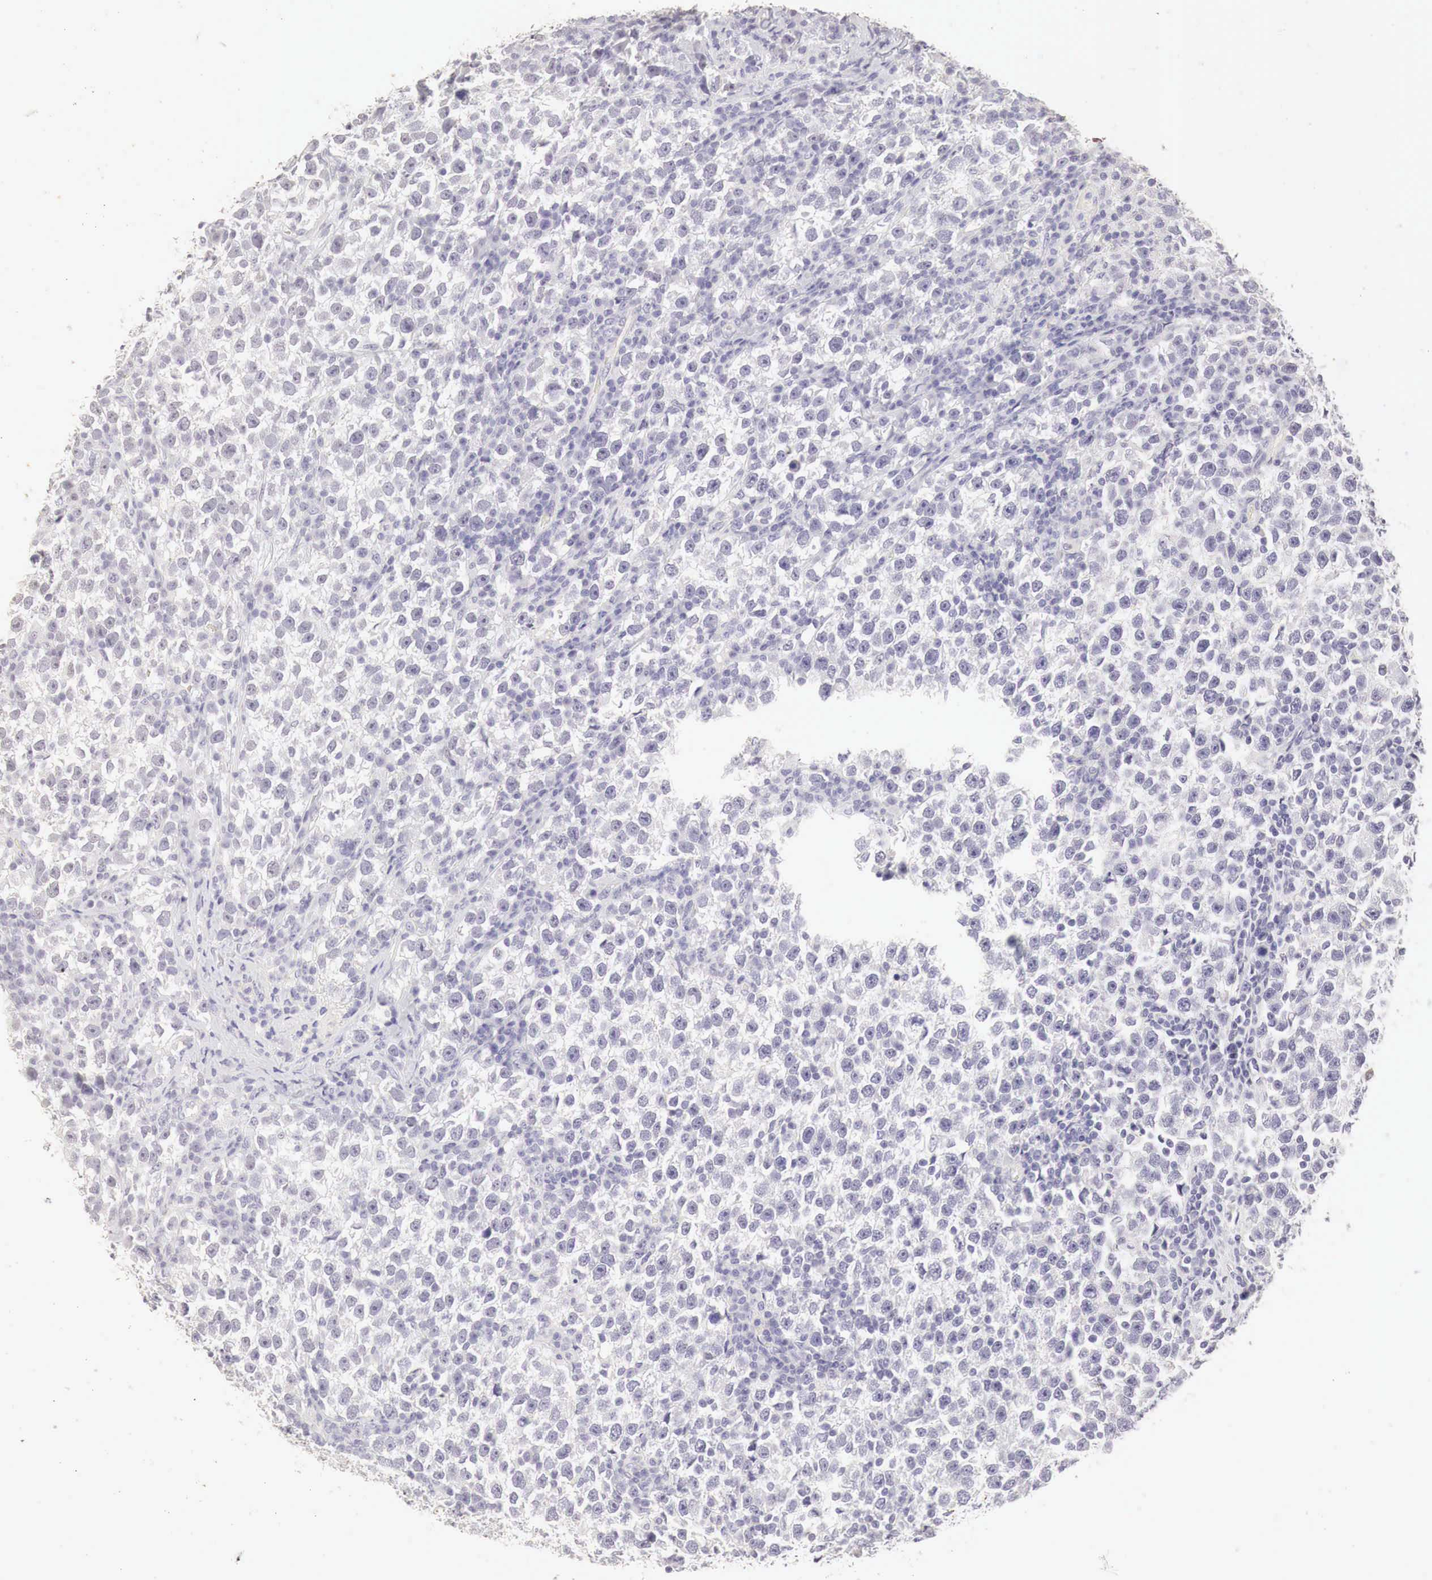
{"staining": {"intensity": "negative", "quantity": "none", "location": "none"}, "tissue": "testis cancer", "cell_type": "Tumor cells", "image_type": "cancer", "snomed": [{"axis": "morphology", "description": "Seminoma, NOS"}, {"axis": "topography", "description": "Testis"}], "caption": "Immunohistochemistry of testis cancer (seminoma) demonstrates no expression in tumor cells. (Stains: DAB IHC with hematoxylin counter stain, Microscopy: brightfield microscopy at high magnification).", "gene": "OTC", "patient": {"sex": "male", "age": 43}}